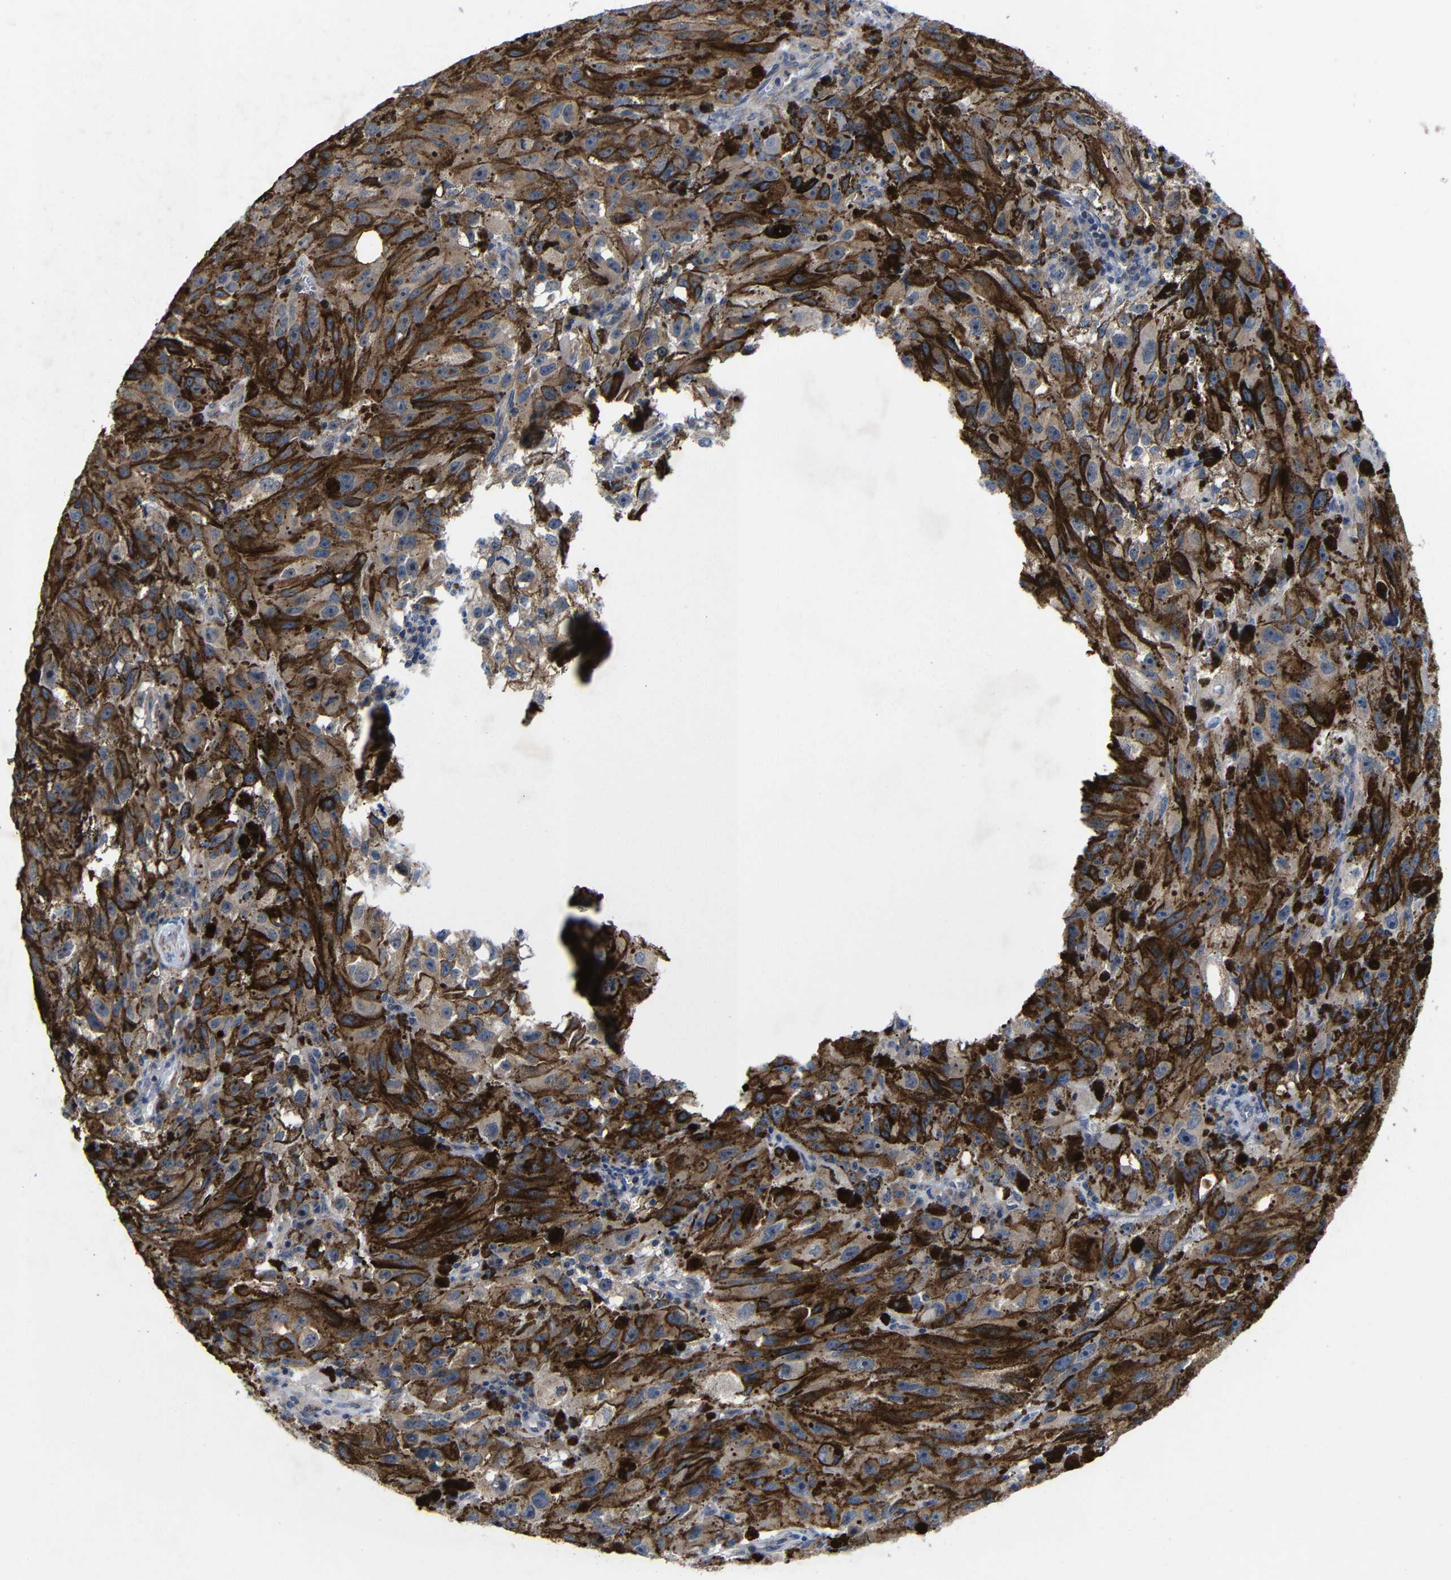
{"staining": {"intensity": "weak", "quantity": ">75%", "location": "cytoplasmic/membranous"}, "tissue": "melanoma", "cell_type": "Tumor cells", "image_type": "cancer", "snomed": [{"axis": "morphology", "description": "Malignant melanoma, NOS"}, {"axis": "topography", "description": "Skin"}], "caption": "This is an image of immunohistochemistry staining of malignant melanoma, which shows weak staining in the cytoplasmic/membranous of tumor cells.", "gene": "LPAR5", "patient": {"sex": "female", "age": 104}}